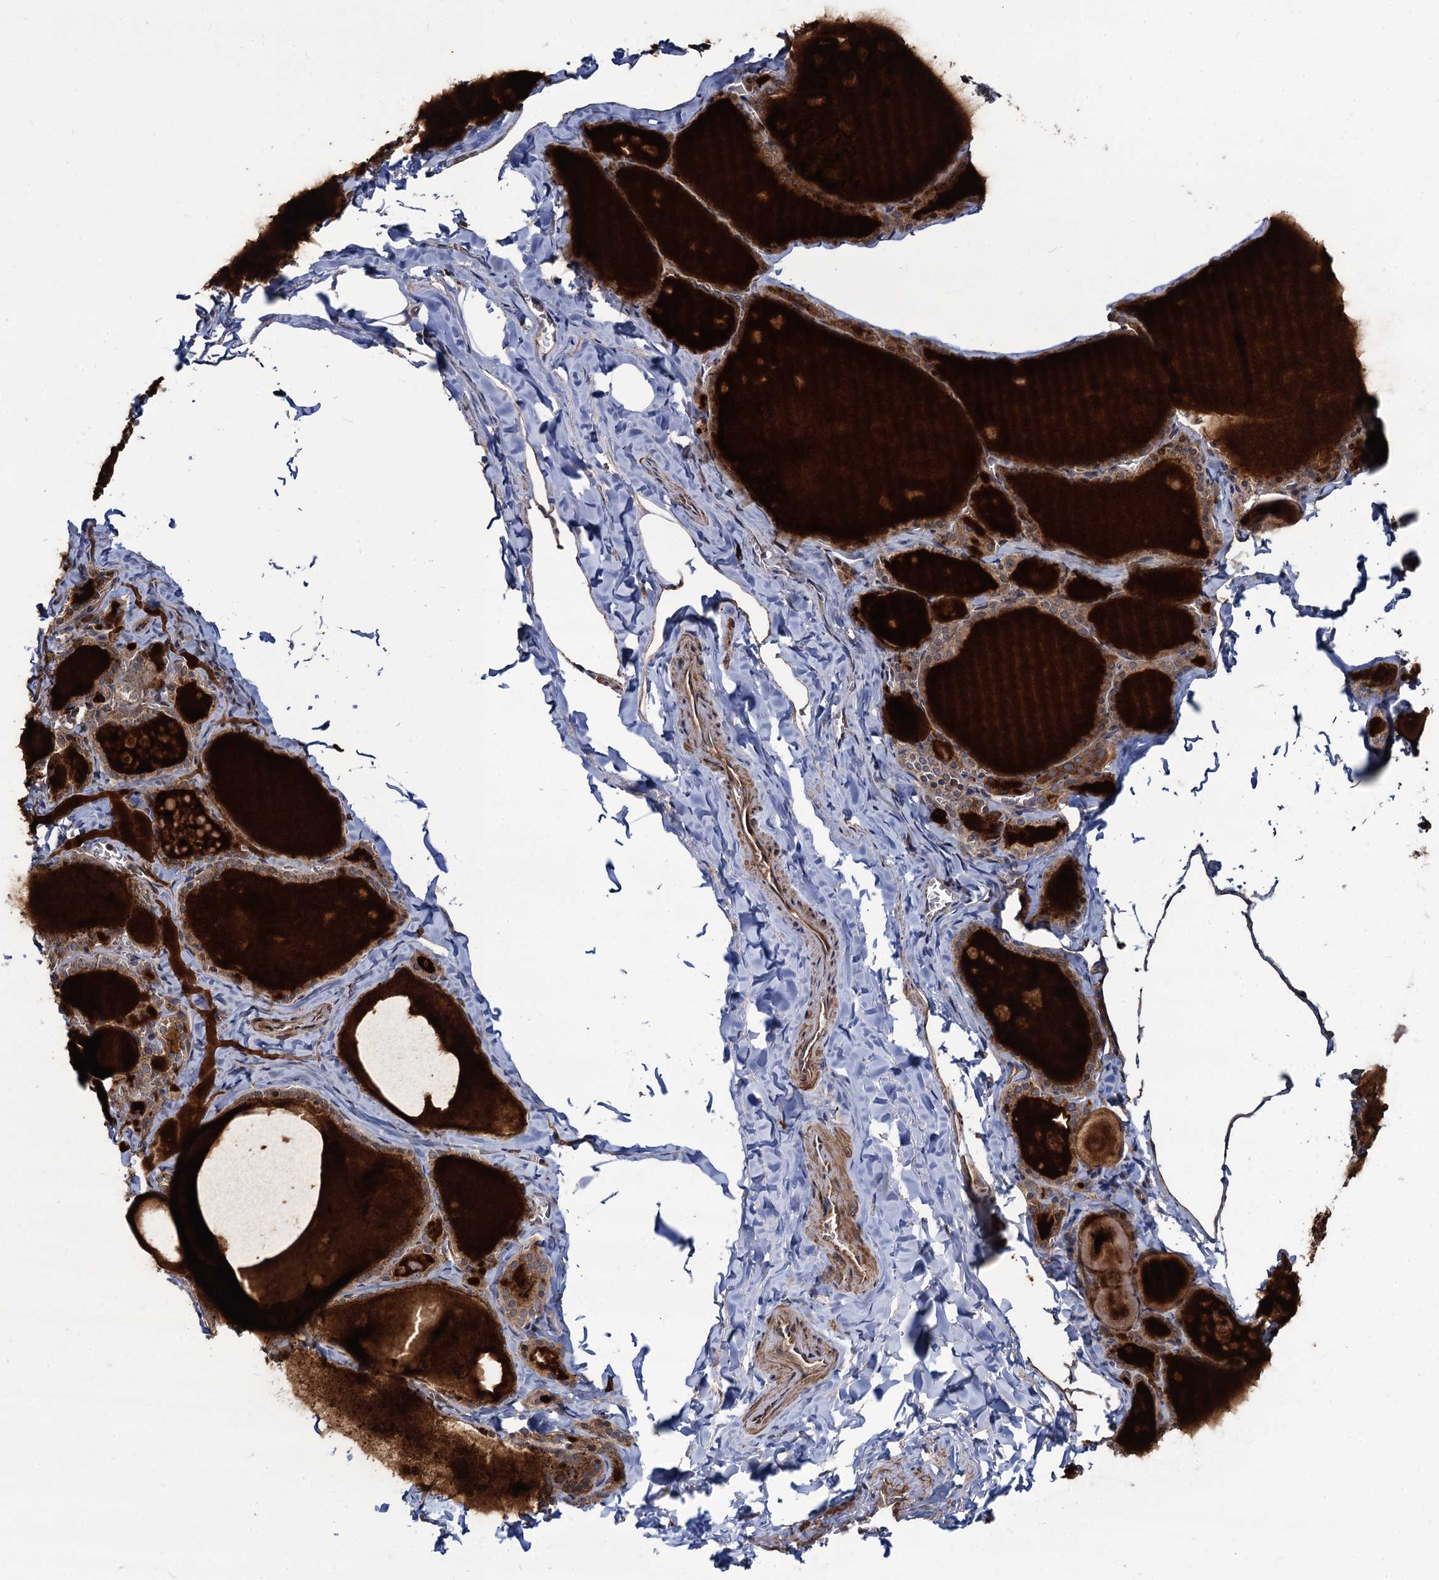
{"staining": {"intensity": "moderate", "quantity": ">75%", "location": "cytoplasmic/membranous"}, "tissue": "thyroid gland", "cell_type": "Glandular cells", "image_type": "normal", "snomed": [{"axis": "morphology", "description": "Normal tissue, NOS"}, {"axis": "topography", "description": "Thyroid gland"}], "caption": "High-magnification brightfield microscopy of unremarkable thyroid gland stained with DAB (3,3'-diaminobenzidine) (brown) and counterstained with hematoxylin (blue). glandular cells exhibit moderate cytoplasmic/membranous positivity is present in approximately>75% of cells.", "gene": "KXD1", "patient": {"sex": "male", "age": 56}}